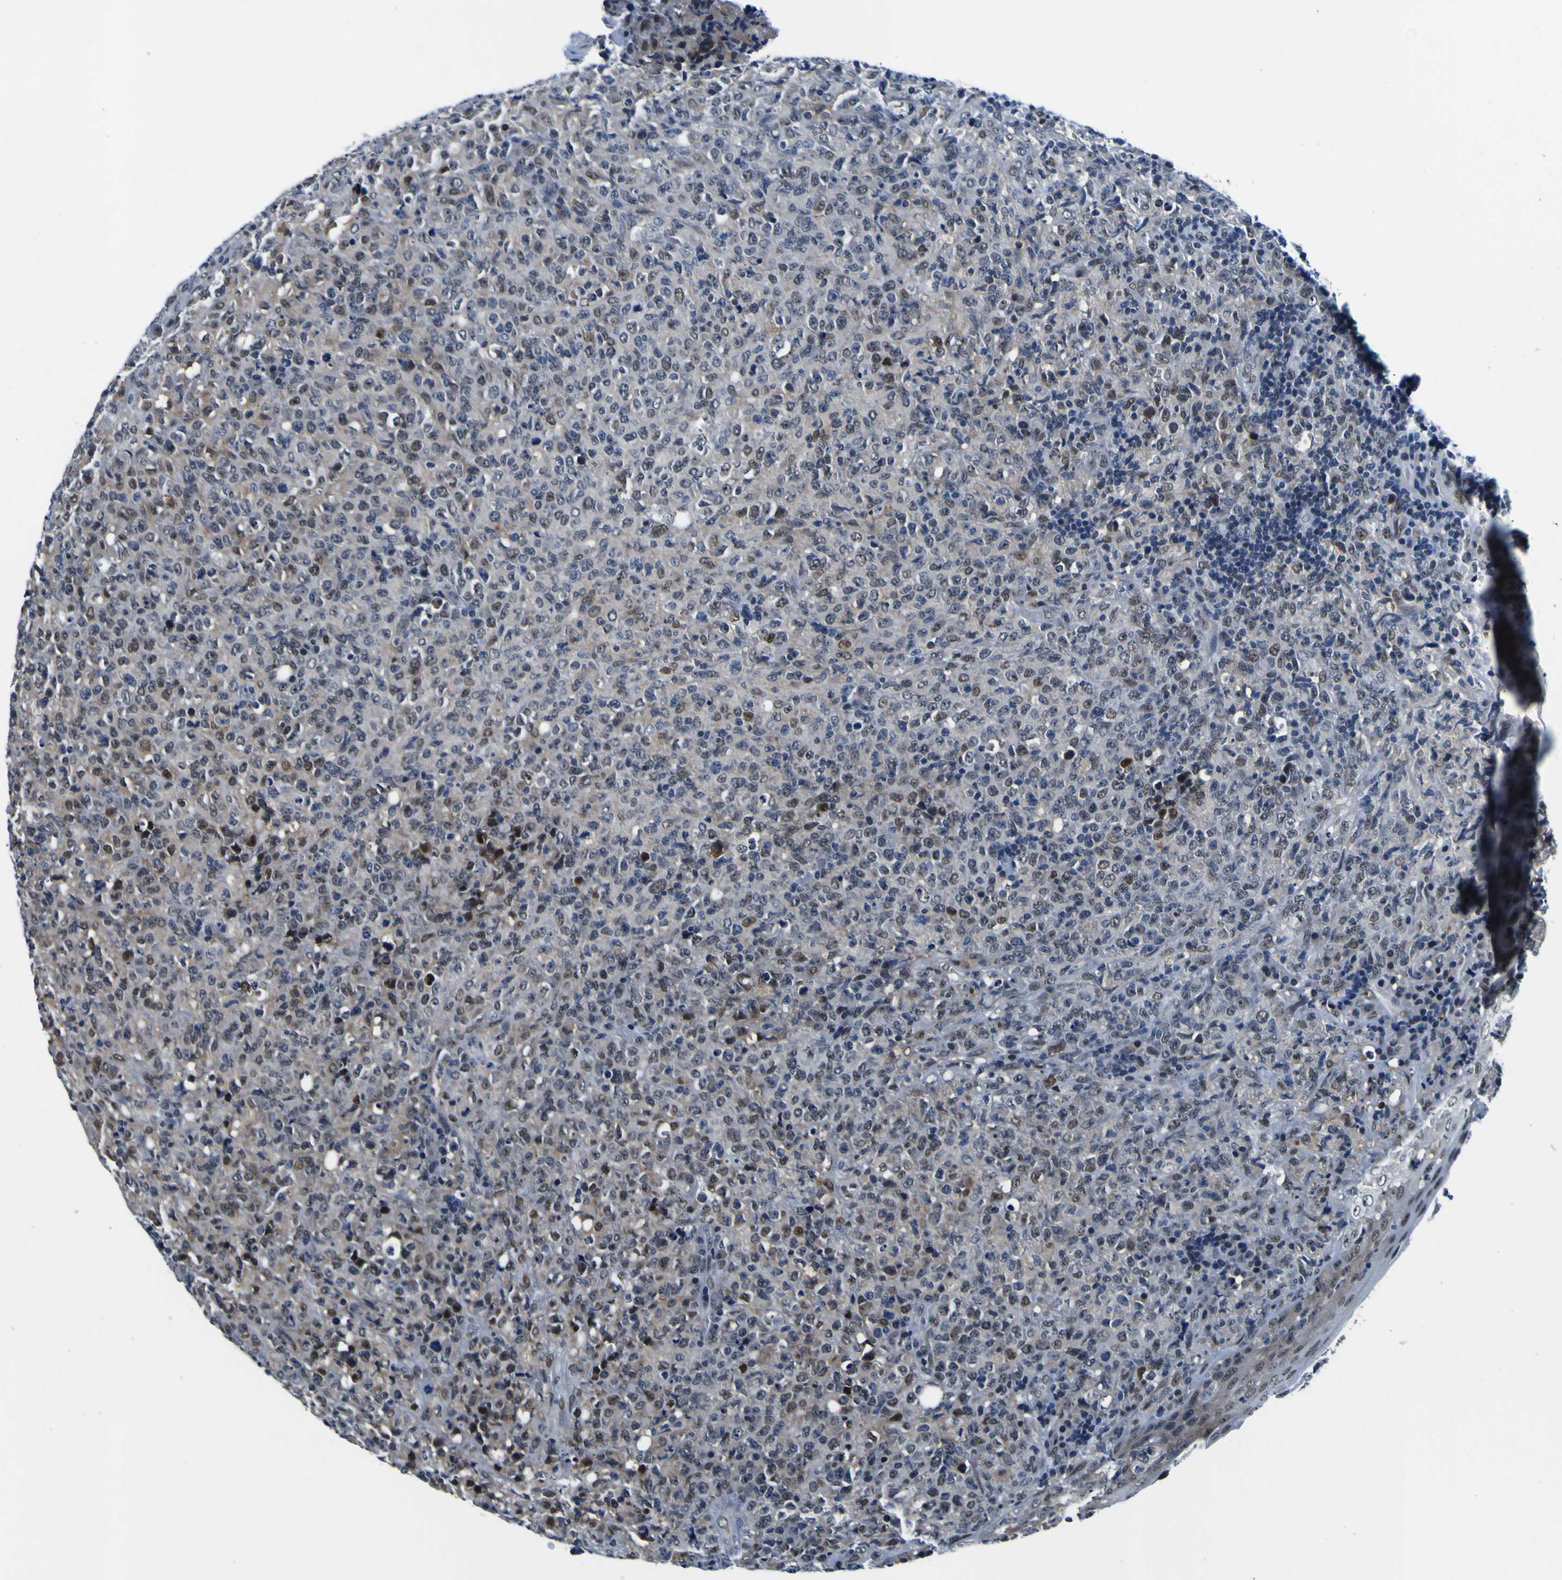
{"staining": {"intensity": "weak", "quantity": "<25%", "location": "nuclear"}, "tissue": "lymphoma", "cell_type": "Tumor cells", "image_type": "cancer", "snomed": [{"axis": "morphology", "description": "Malignant lymphoma, non-Hodgkin's type, High grade"}, {"axis": "topography", "description": "Tonsil"}], "caption": "DAB immunohistochemical staining of high-grade malignant lymphoma, non-Hodgkin's type exhibits no significant positivity in tumor cells. The staining was performed using DAB to visualize the protein expression in brown, while the nuclei were stained in blue with hematoxylin (Magnification: 20x).", "gene": "CUL4B", "patient": {"sex": "female", "age": 36}}